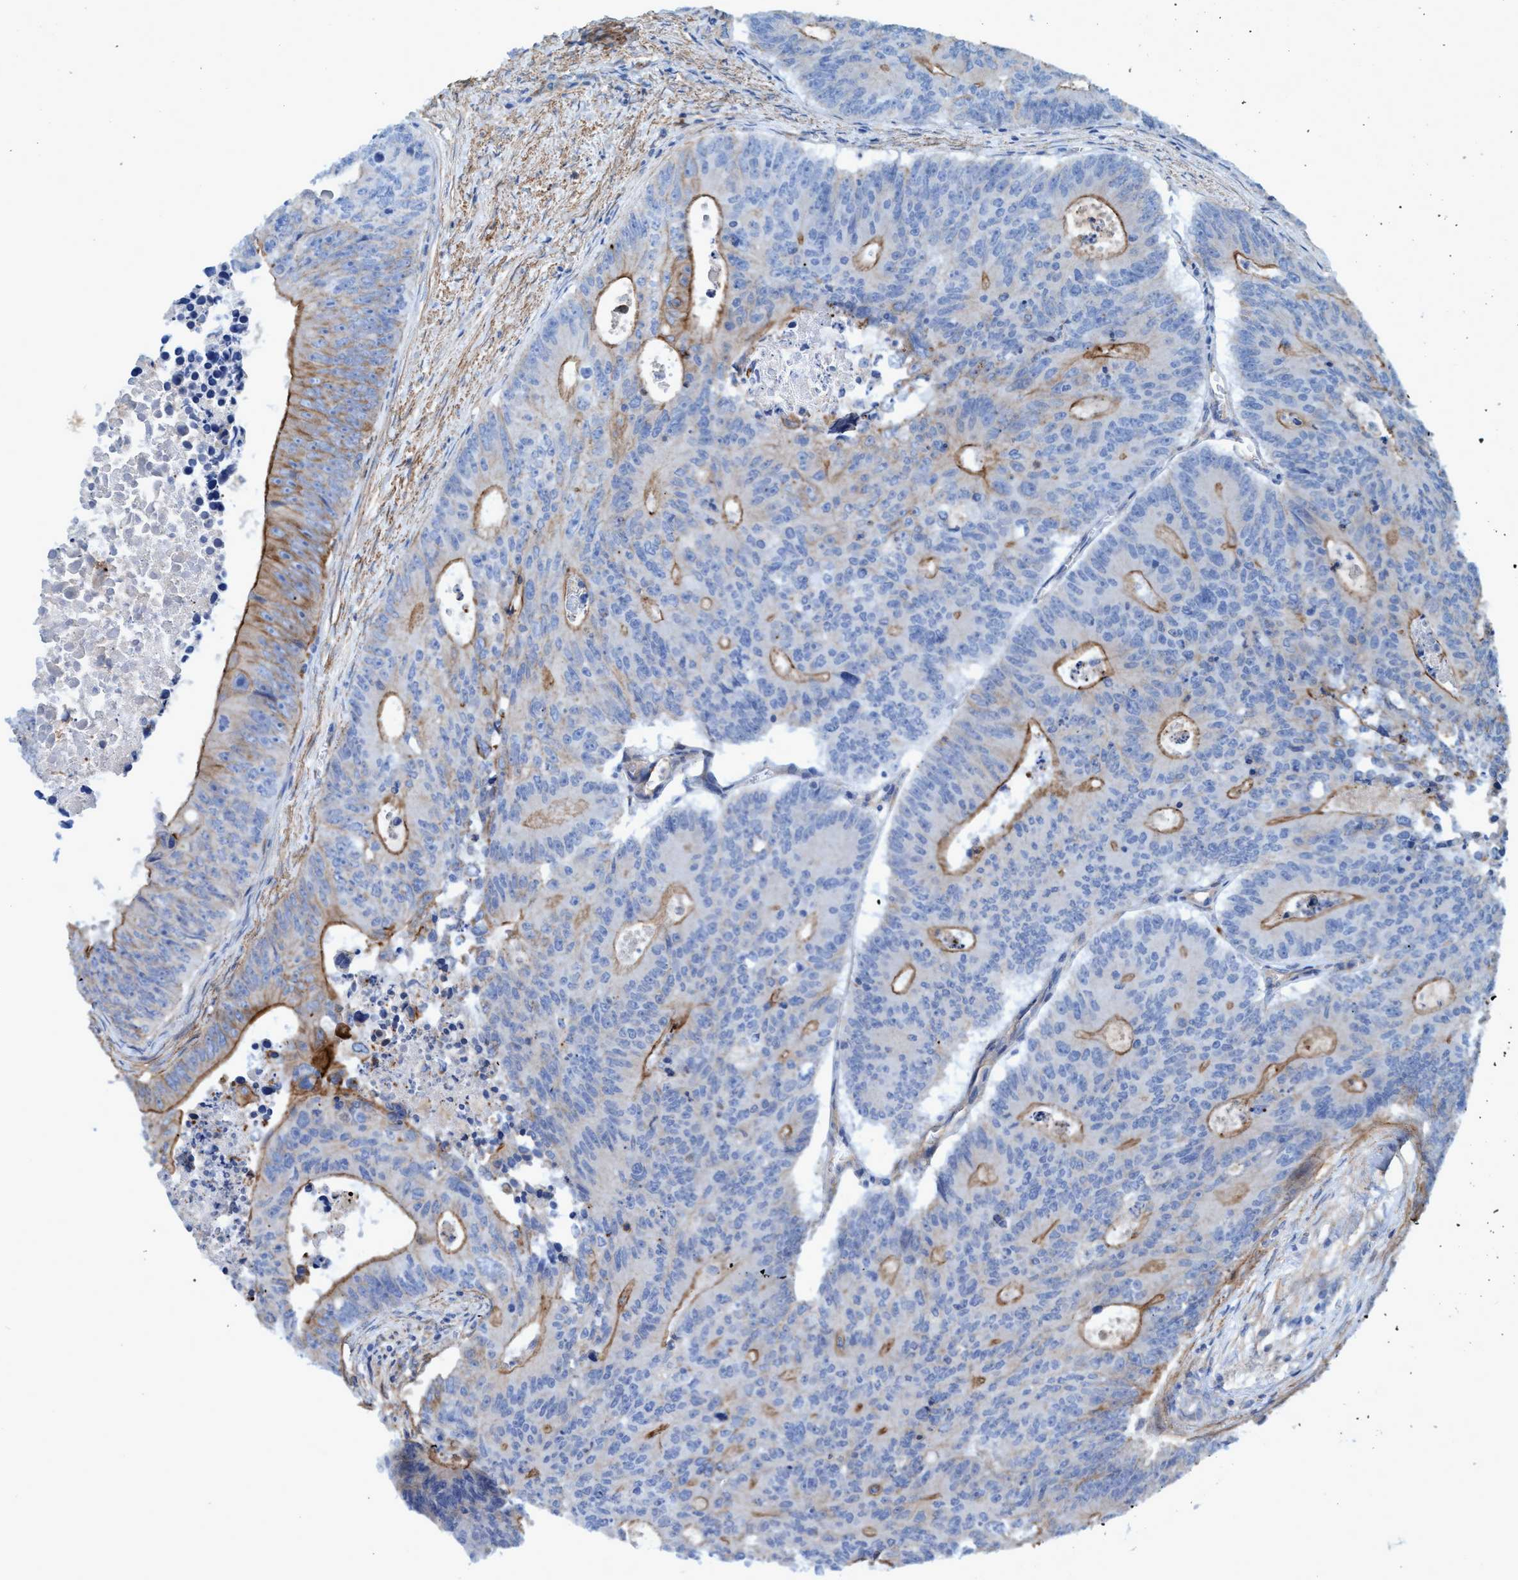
{"staining": {"intensity": "moderate", "quantity": "25%-75%", "location": "cytoplasmic/membranous"}, "tissue": "colorectal cancer", "cell_type": "Tumor cells", "image_type": "cancer", "snomed": [{"axis": "morphology", "description": "Adenocarcinoma, NOS"}, {"axis": "topography", "description": "Colon"}], "caption": "Colorectal adenocarcinoma stained for a protein displays moderate cytoplasmic/membranous positivity in tumor cells. The protein of interest is shown in brown color, while the nuclei are stained blue.", "gene": "GULP1", "patient": {"sex": "male", "age": 87}}